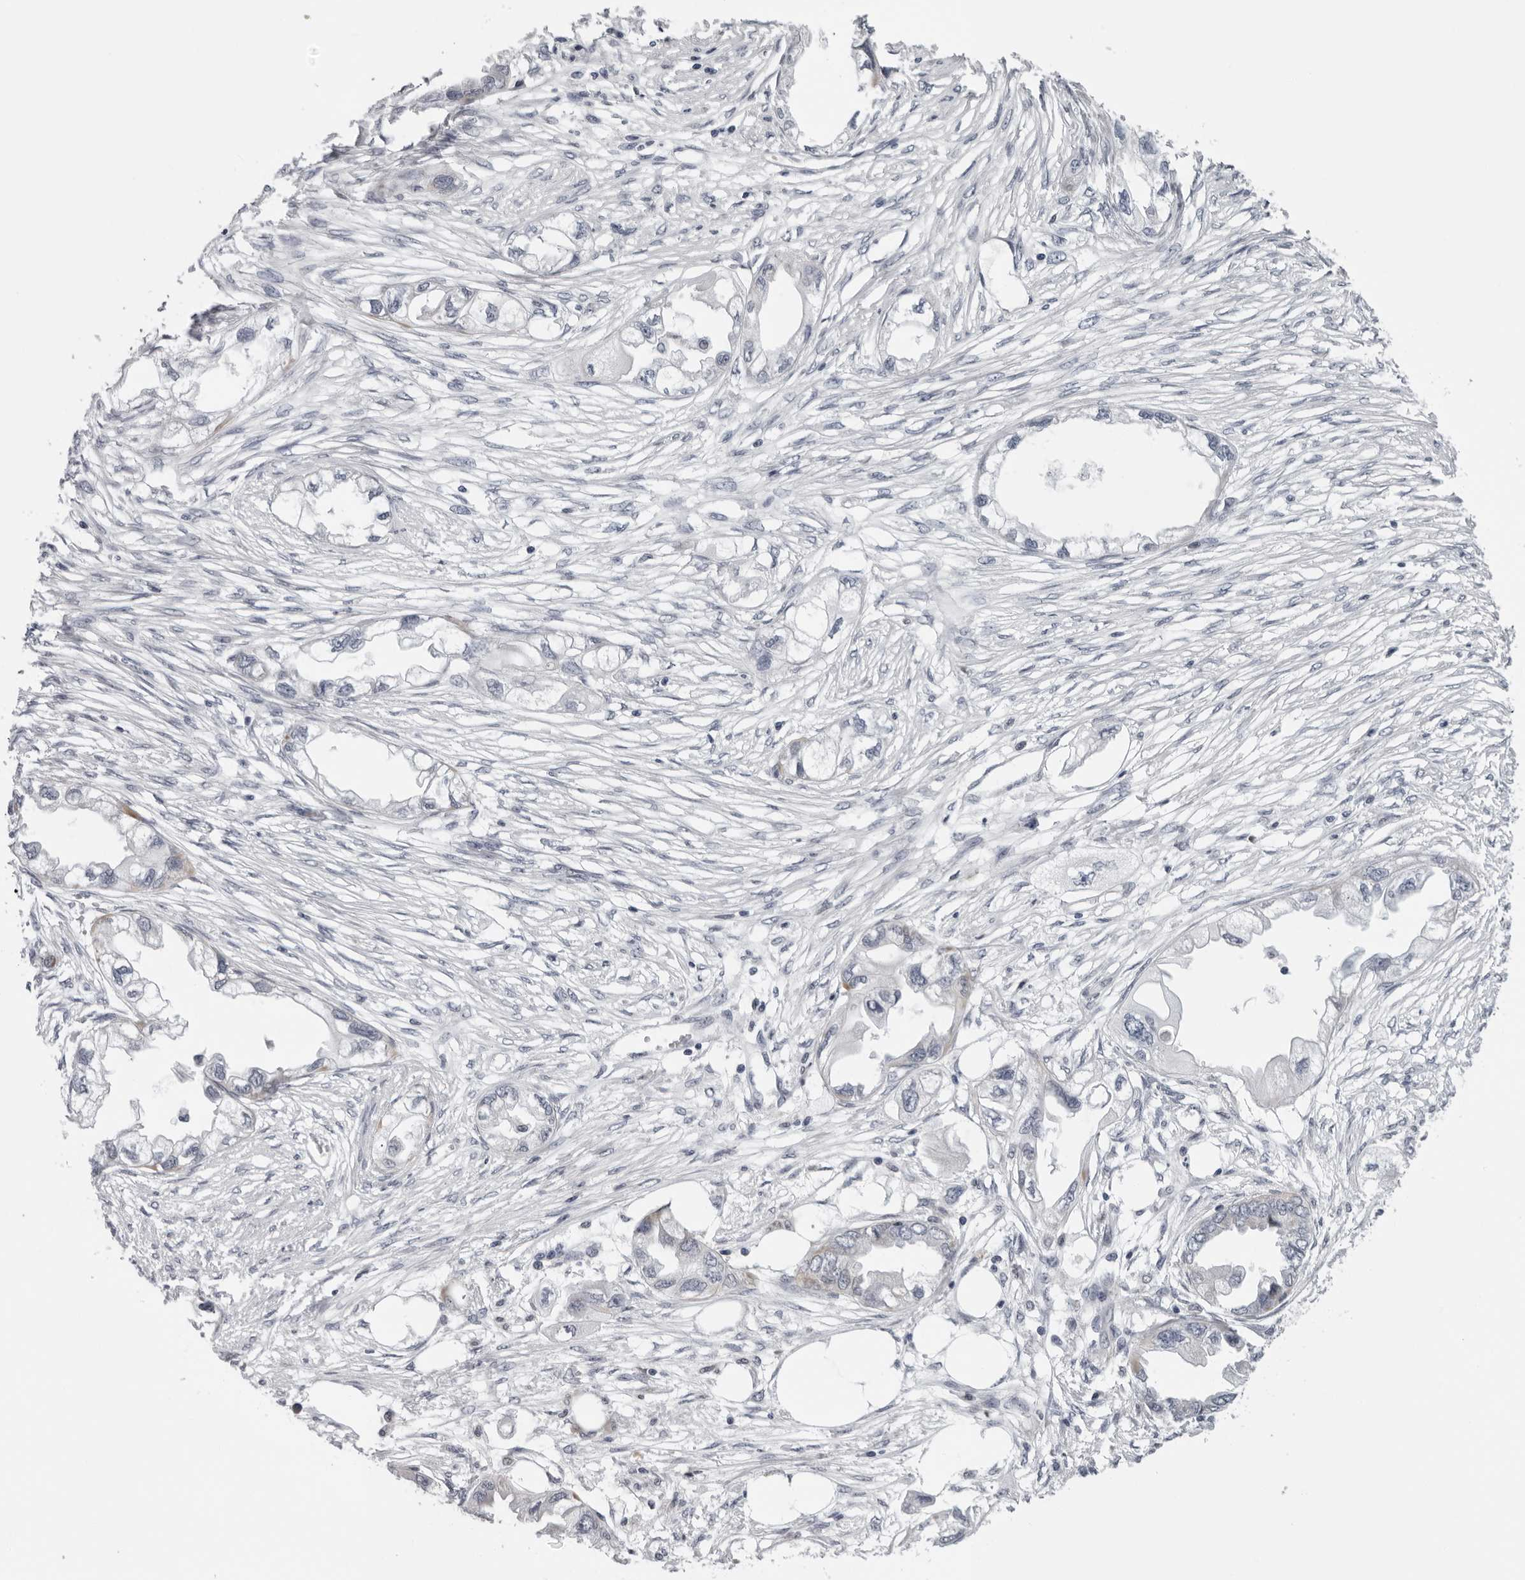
{"staining": {"intensity": "negative", "quantity": "none", "location": "none"}, "tissue": "endometrial cancer", "cell_type": "Tumor cells", "image_type": "cancer", "snomed": [{"axis": "morphology", "description": "Adenocarcinoma, NOS"}, {"axis": "morphology", "description": "Adenocarcinoma, metastatic, NOS"}, {"axis": "topography", "description": "Adipose tissue"}, {"axis": "topography", "description": "Endometrium"}], "caption": "Protein analysis of adenocarcinoma (endometrial) reveals no significant staining in tumor cells.", "gene": "CPT2", "patient": {"sex": "female", "age": 67}}